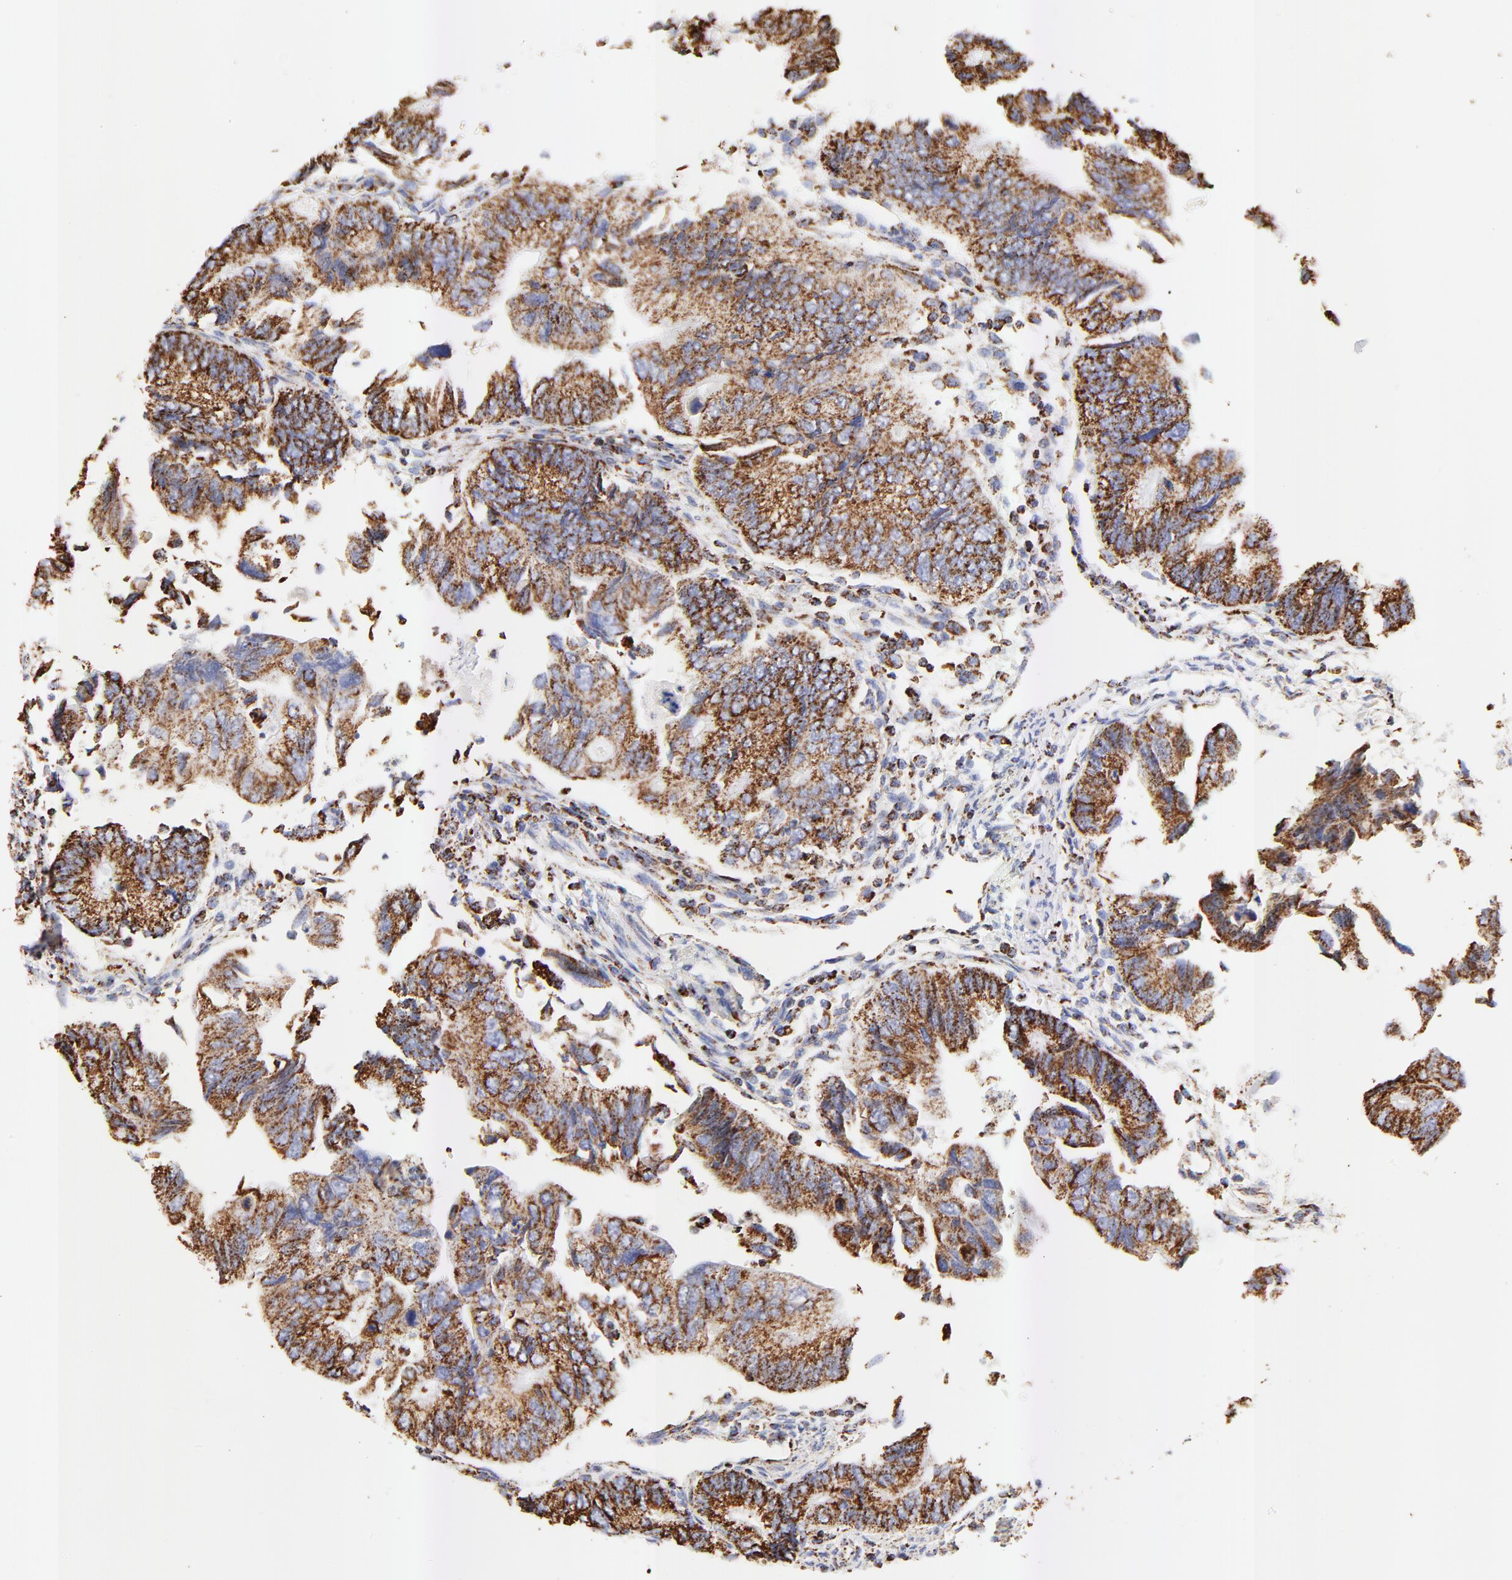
{"staining": {"intensity": "strong", "quantity": ">75%", "location": "cytoplasmic/membranous"}, "tissue": "colorectal cancer", "cell_type": "Tumor cells", "image_type": "cancer", "snomed": [{"axis": "morphology", "description": "Adenocarcinoma, NOS"}, {"axis": "topography", "description": "Colon"}], "caption": "Approximately >75% of tumor cells in human adenocarcinoma (colorectal) display strong cytoplasmic/membranous protein positivity as visualized by brown immunohistochemical staining.", "gene": "COX4I1", "patient": {"sex": "female", "age": 11}}